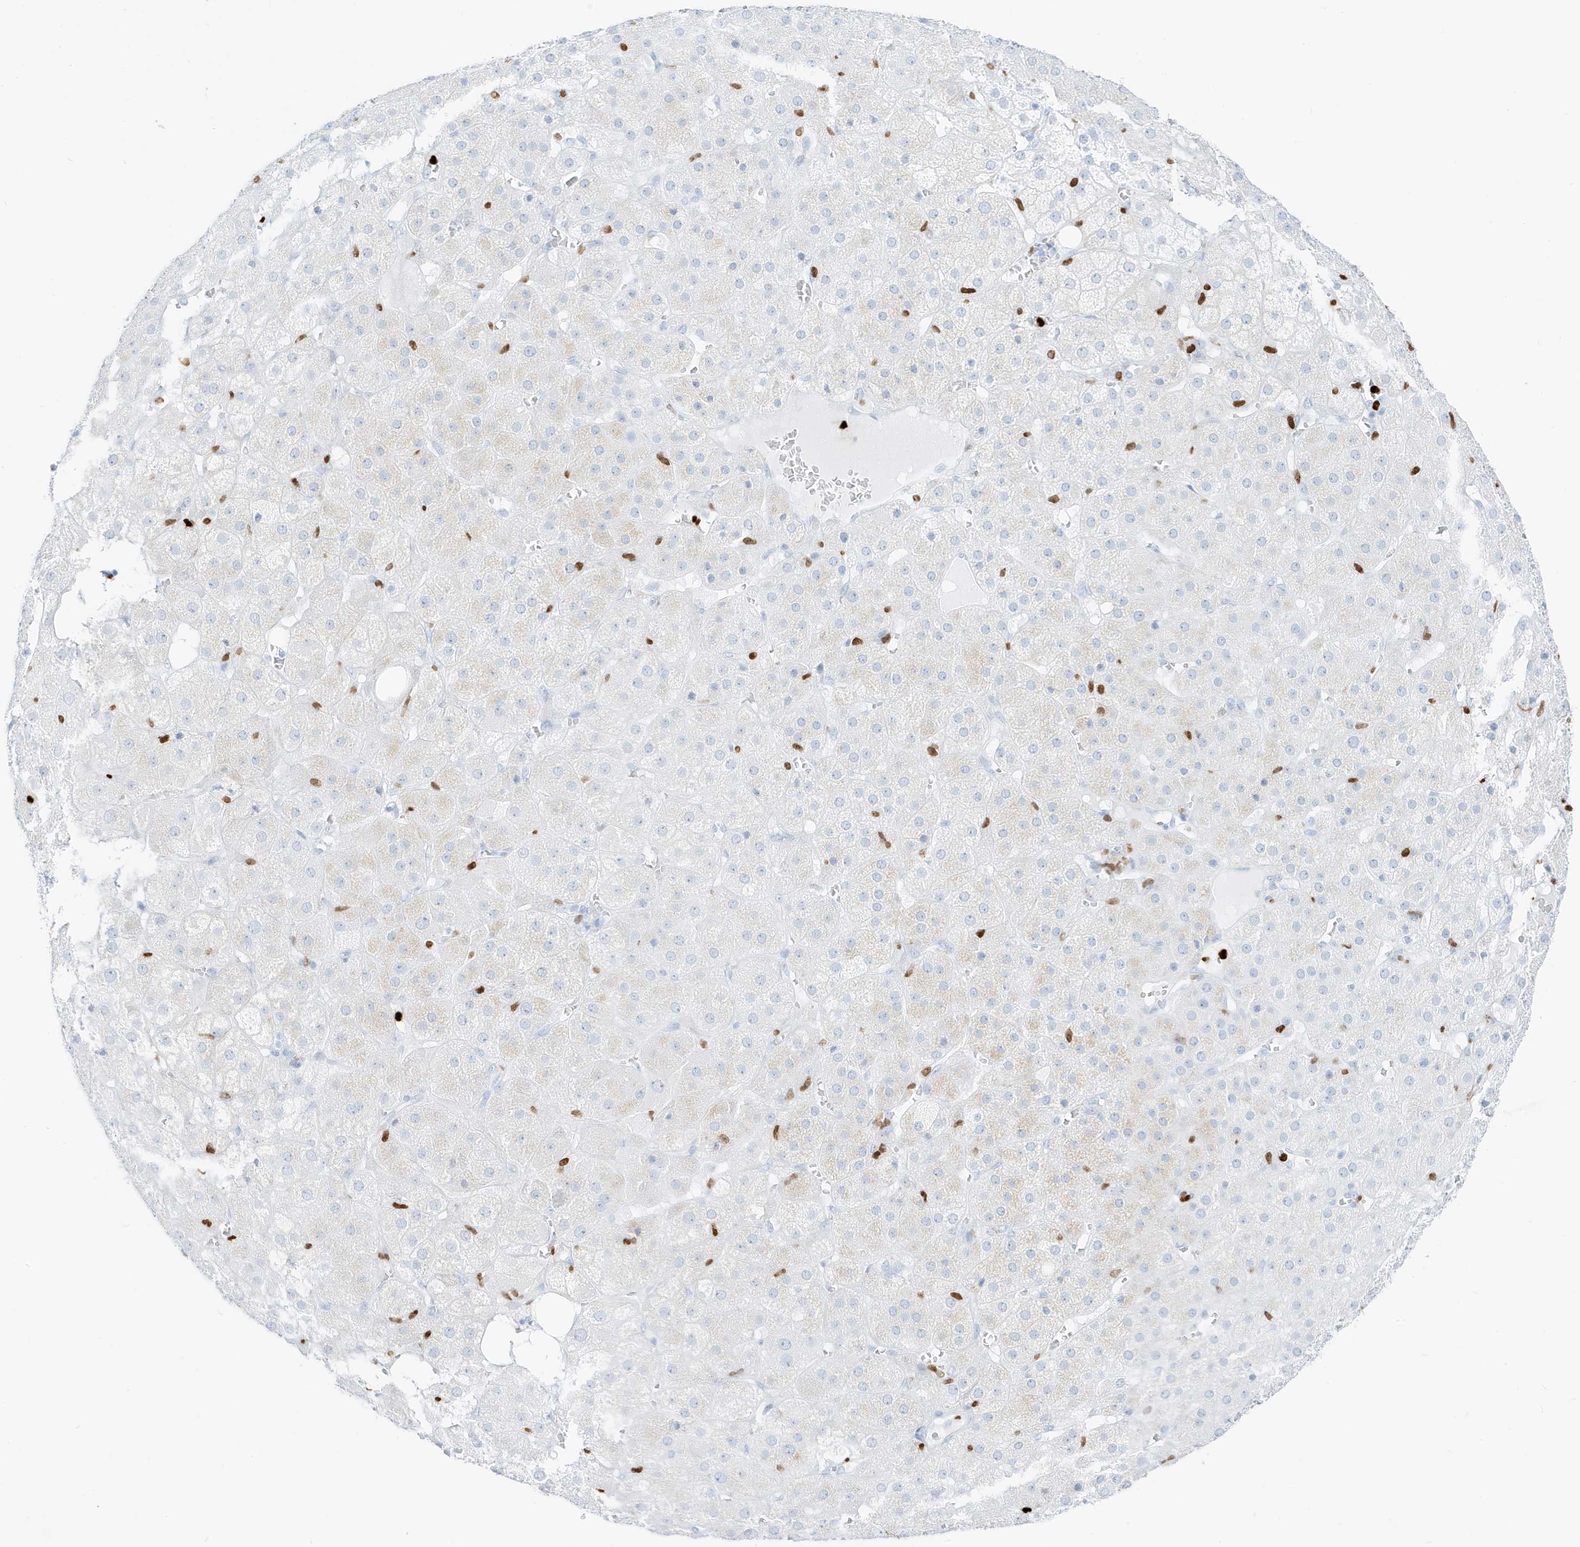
{"staining": {"intensity": "weak", "quantity": "<25%", "location": "nuclear"}, "tissue": "adrenal gland", "cell_type": "Glandular cells", "image_type": "normal", "snomed": [{"axis": "morphology", "description": "Normal tissue, NOS"}, {"axis": "topography", "description": "Adrenal gland"}], "caption": "The immunohistochemistry (IHC) micrograph has no significant positivity in glandular cells of adrenal gland.", "gene": "MNDA", "patient": {"sex": "female", "age": 57}}